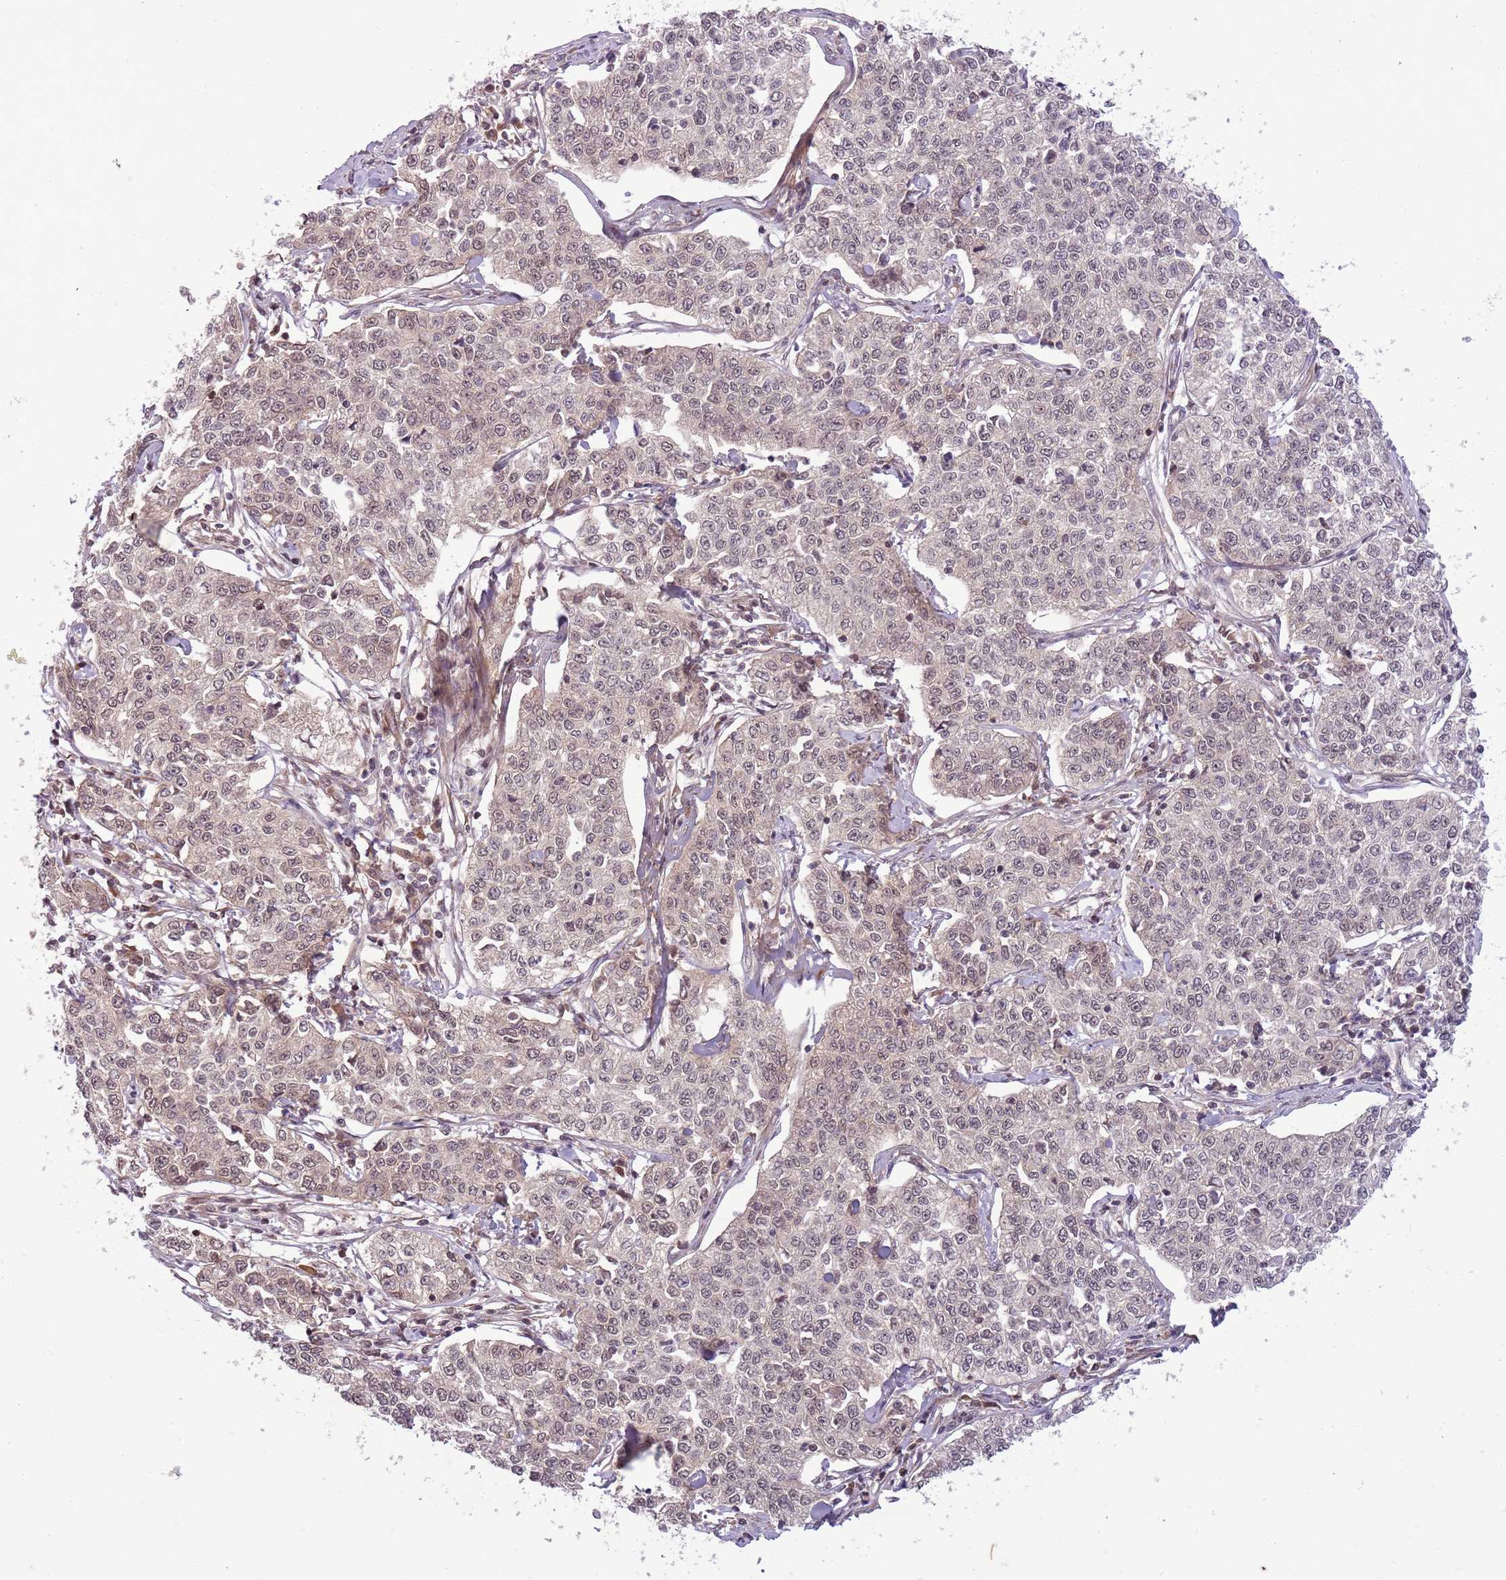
{"staining": {"intensity": "negative", "quantity": "none", "location": "none"}, "tissue": "cervical cancer", "cell_type": "Tumor cells", "image_type": "cancer", "snomed": [{"axis": "morphology", "description": "Squamous cell carcinoma, NOS"}, {"axis": "topography", "description": "Cervix"}], "caption": "Micrograph shows no protein staining in tumor cells of cervical cancer tissue. (DAB immunohistochemistry, high magnification).", "gene": "ADAMTS3", "patient": {"sex": "female", "age": 35}}